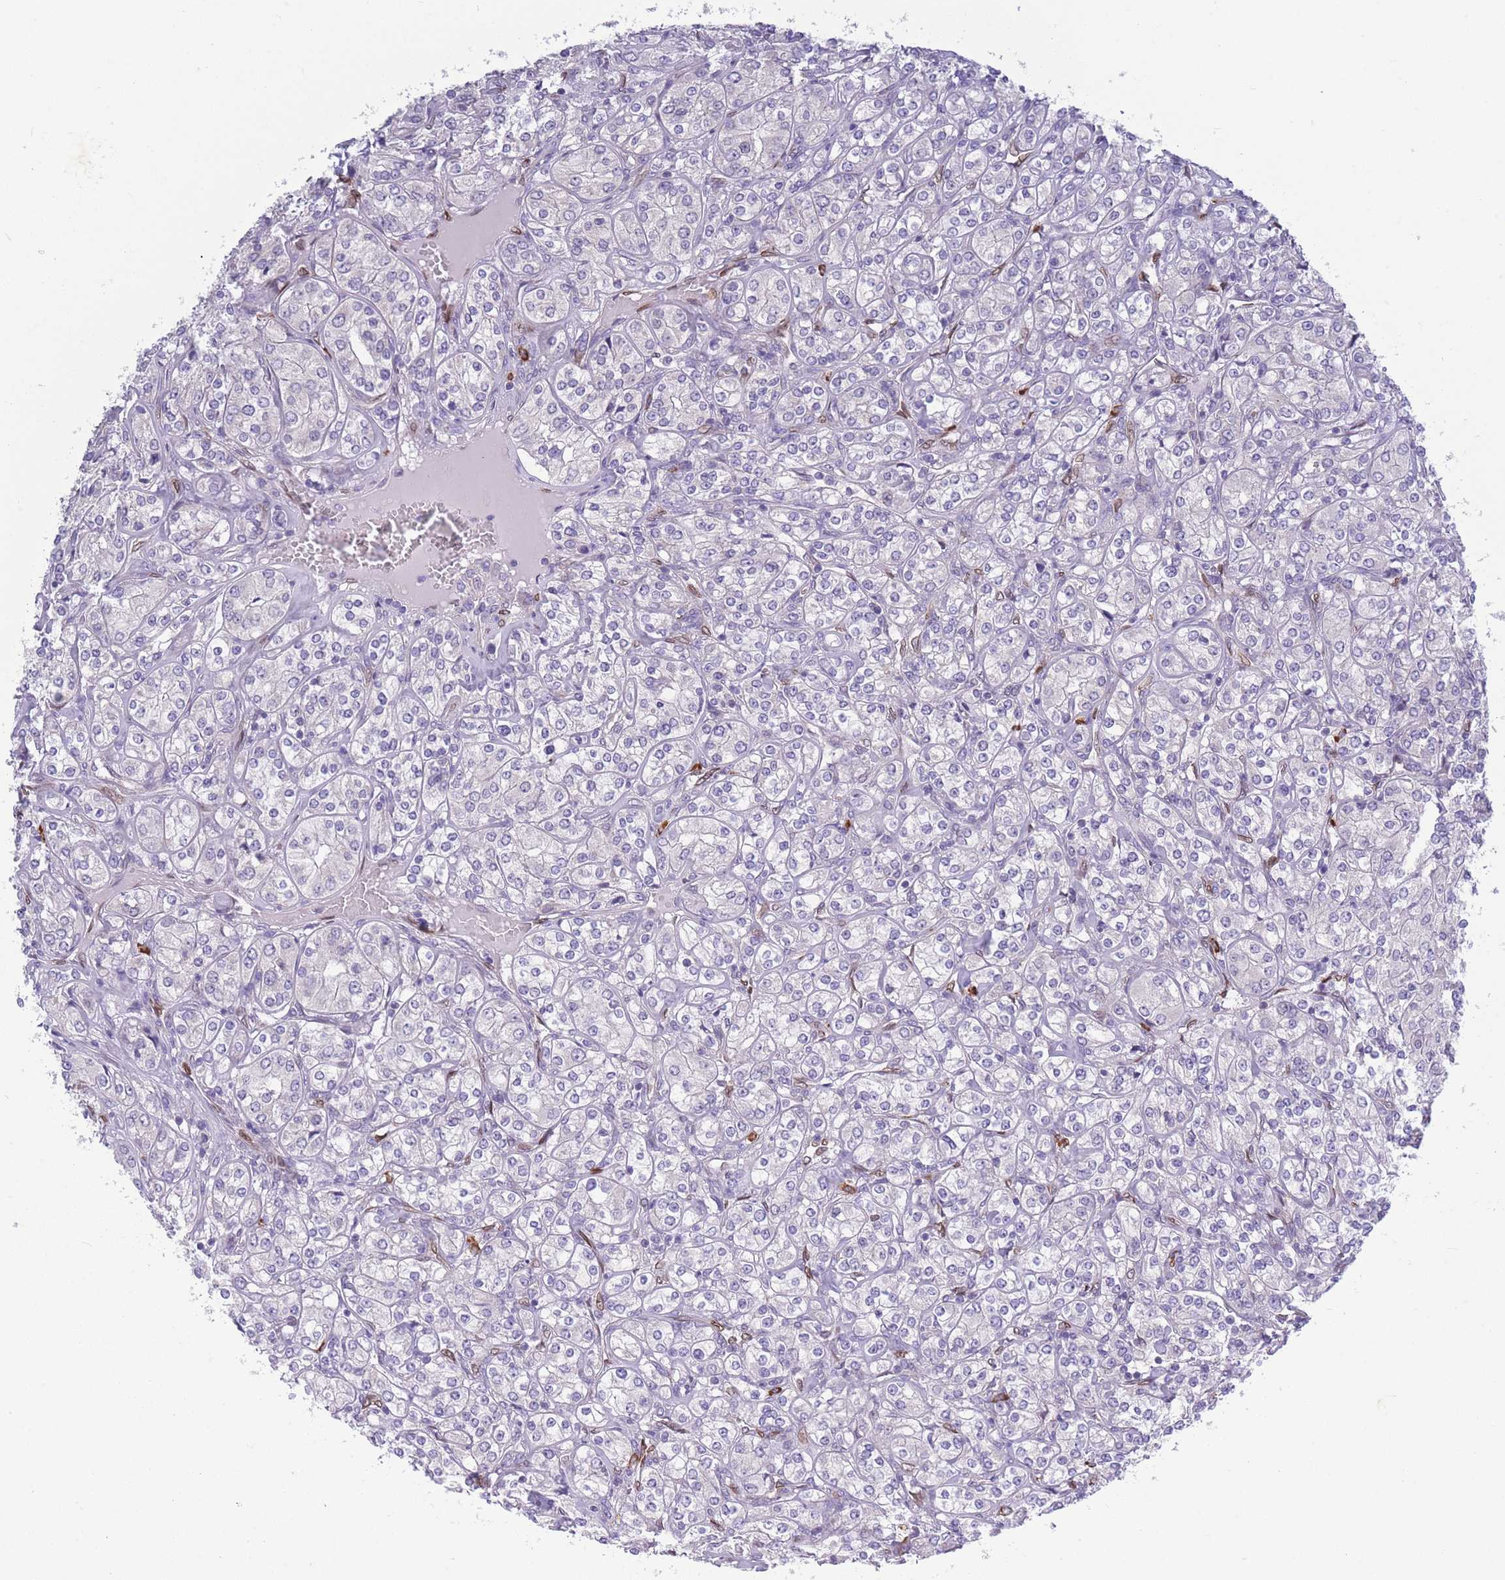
{"staining": {"intensity": "negative", "quantity": "none", "location": "none"}, "tissue": "renal cancer", "cell_type": "Tumor cells", "image_type": "cancer", "snomed": [{"axis": "morphology", "description": "Adenocarcinoma, NOS"}, {"axis": "topography", "description": "Kidney"}], "caption": "DAB (3,3'-diaminobenzidine) immunohistochemical staining of human renal cancer (adenocarcinoma) demonstrates no significant positivity in tumor cells.", "gene": "PDHA1", "patient": {"sex": "male", "age": 77}}